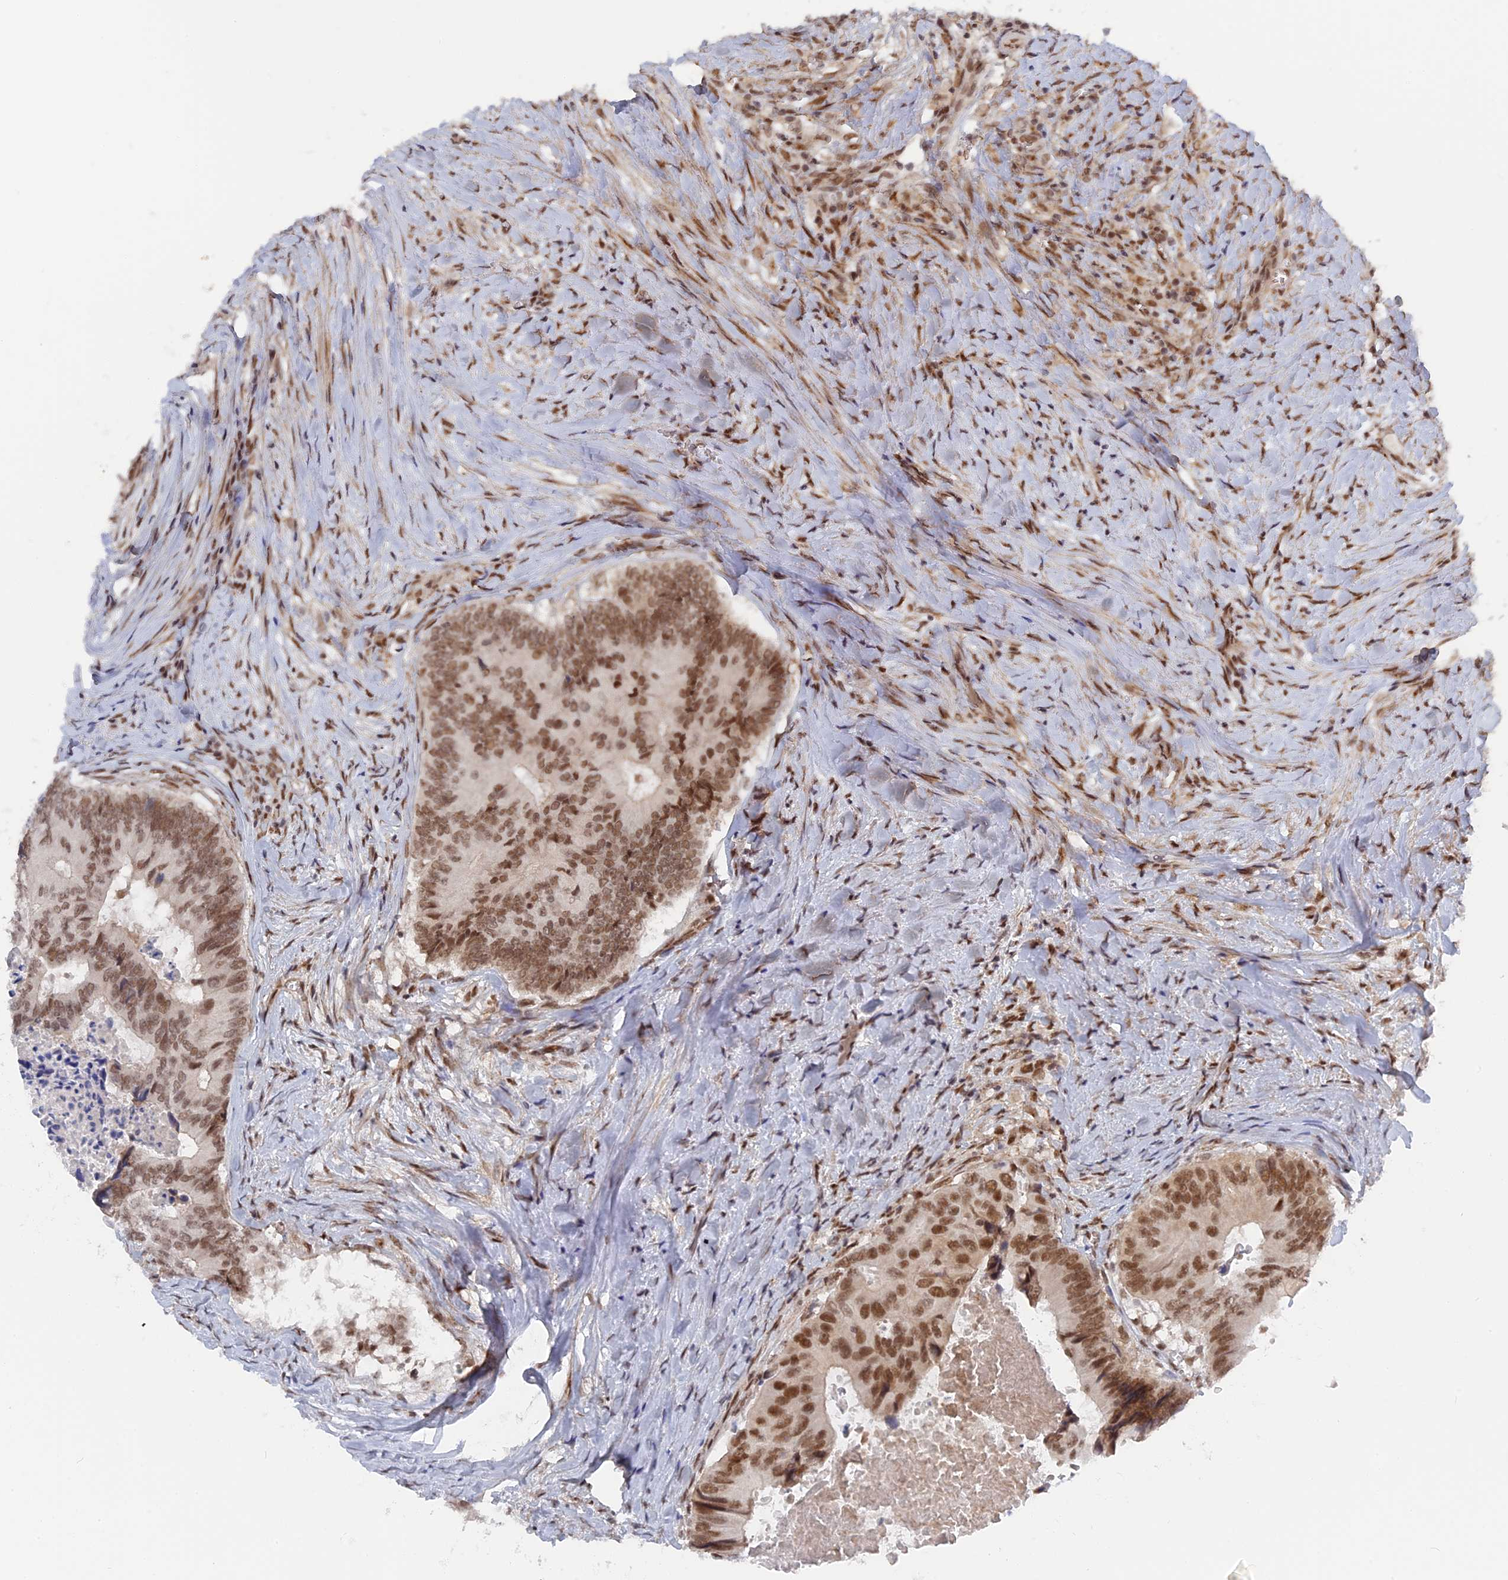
{"staining": {"intensity": "strong", "quantity": ">75%", "location": "nuclear"}, "tissue": "colorectal cancer", "cell_type": "Tumor cells", "image_type": "cancer", "snomed": [{"axis": "morphology", "description": "Adenocarcinoma, NOS"}, {"axis": "topography", "description": "Colon"}], "caption": "The histopathology image reveals a brown stain indicating the presence of a protein in the nuclear of tumor cells in adenocarcinoma (colorectal). Immunohistochemistry (ihc) stains the protein of interest in brown and the nuclei are stained blue.", "gene": "CCDC85A", "patient": {"sex": "male", "age": 85}}